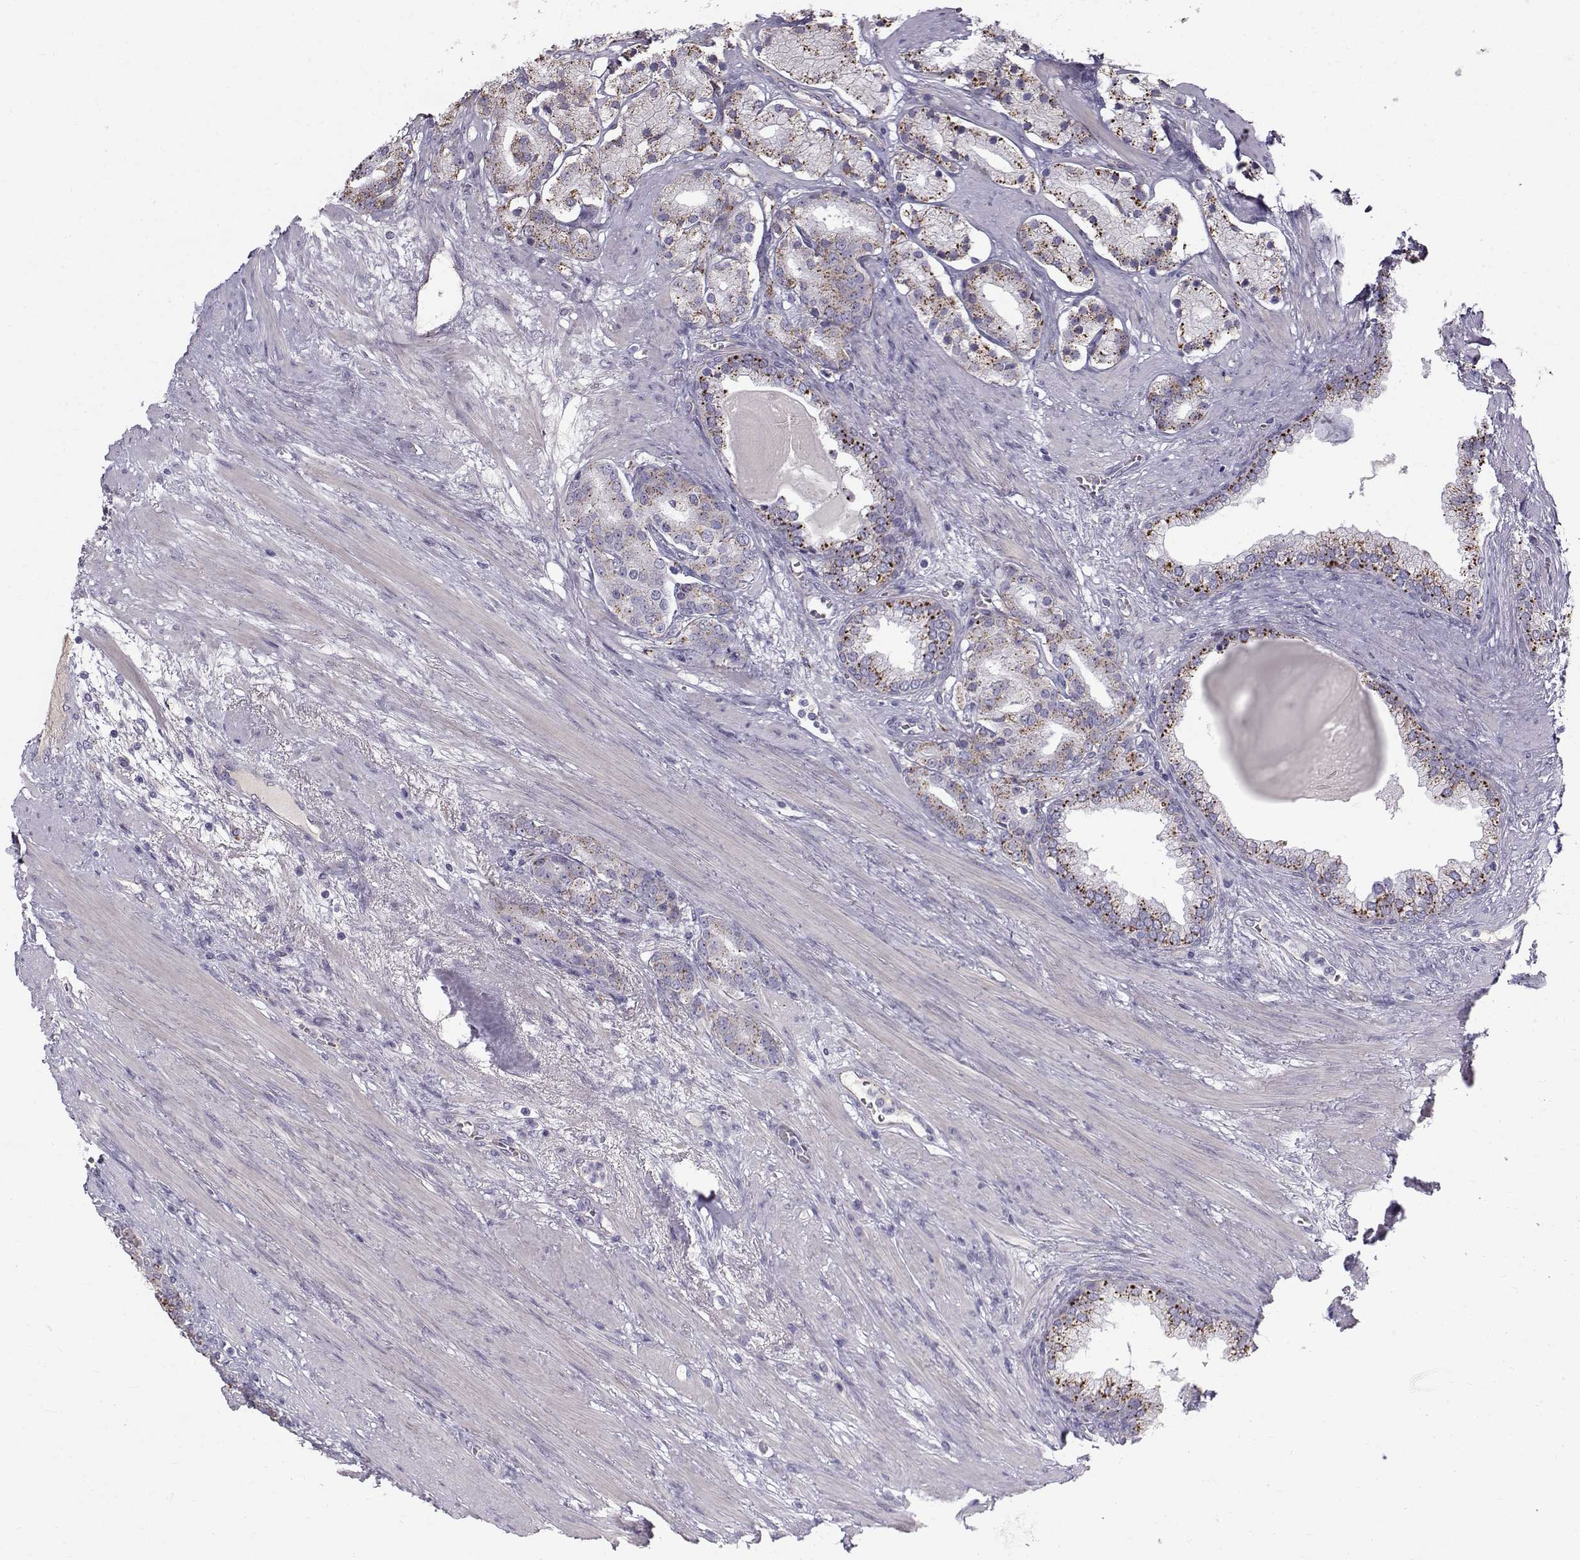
{"staining": {"intensity": "moderate", "quantity": "25%-75%", "location": "cytoplasmic/membranous"}, "tissue": "prostate cancer", "cell_type": "Tumor cells", "image_type": "cancer", "snomed": [{"axis": "morphology", "description": "Adenocarcinoma, NOS"}, {"axis": "topography", "description": "Prostate"}], "caption": "There is medium levels of moderate cytoplasmic/membranous positivity in tumor cells of adenocarcinoma (prostate), as demonstrated by immunohistochemical staining (brown color).", "gene": "CALCR", "patient": {"sex": "male", "age": 69}}